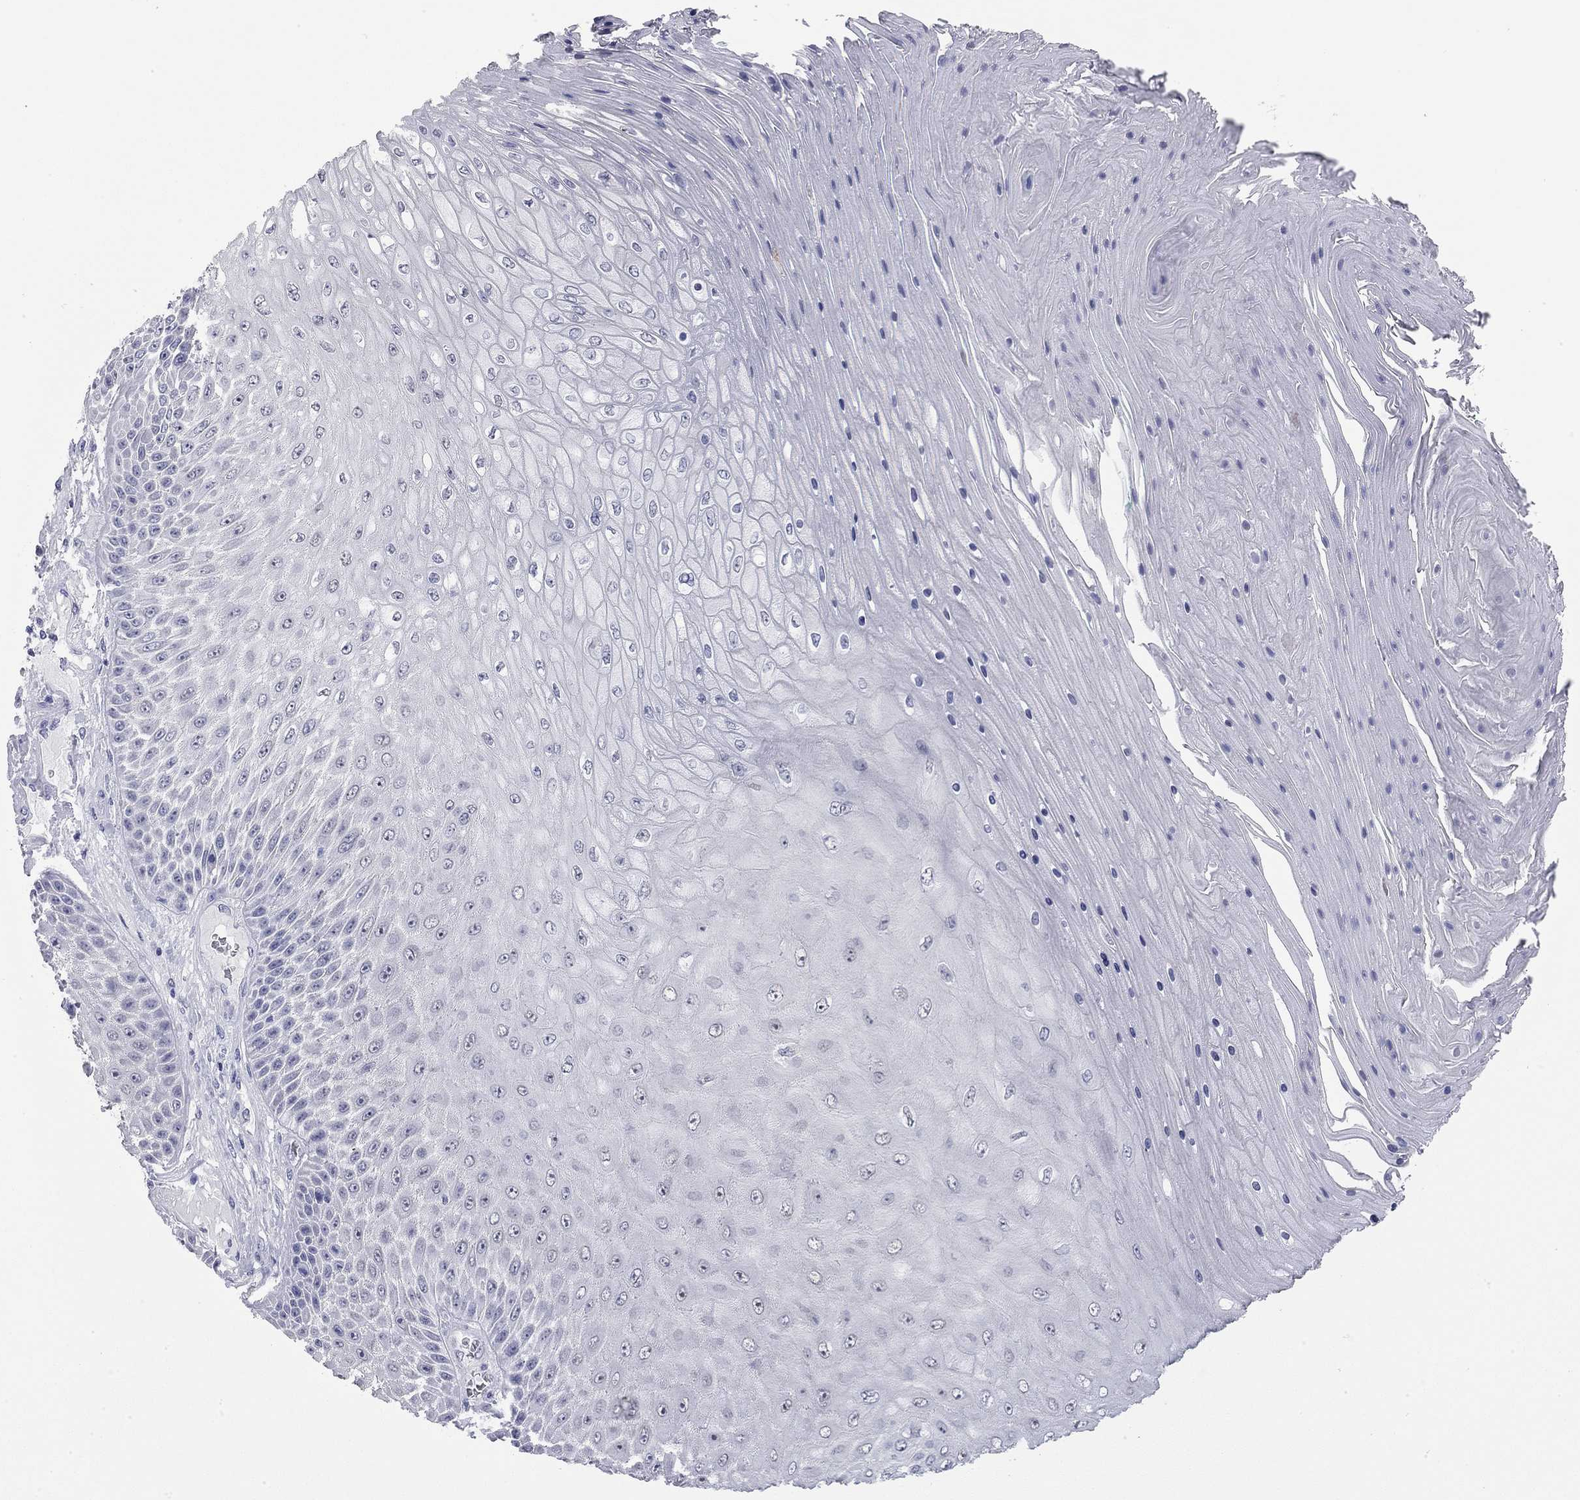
{"staining": {"intensity": "negative", "quantity": "none", "location": "none"}, "tissue": "skin cancer", "cell_type": "Tumor cells", "image_type": "cancer", "snomed": [{"axis": "morphology", "description": "Squamous cell carcinoma, NOS"}, {"axis": "topography", "description": "Skin"}], "caption": "Skin cancer (squamous cell carcinoma) was stained to show a protein in brown. There is no significant positivity in tumor cells.", "gene": "AK8", "patient": {"sex": "male", "age": 62}}